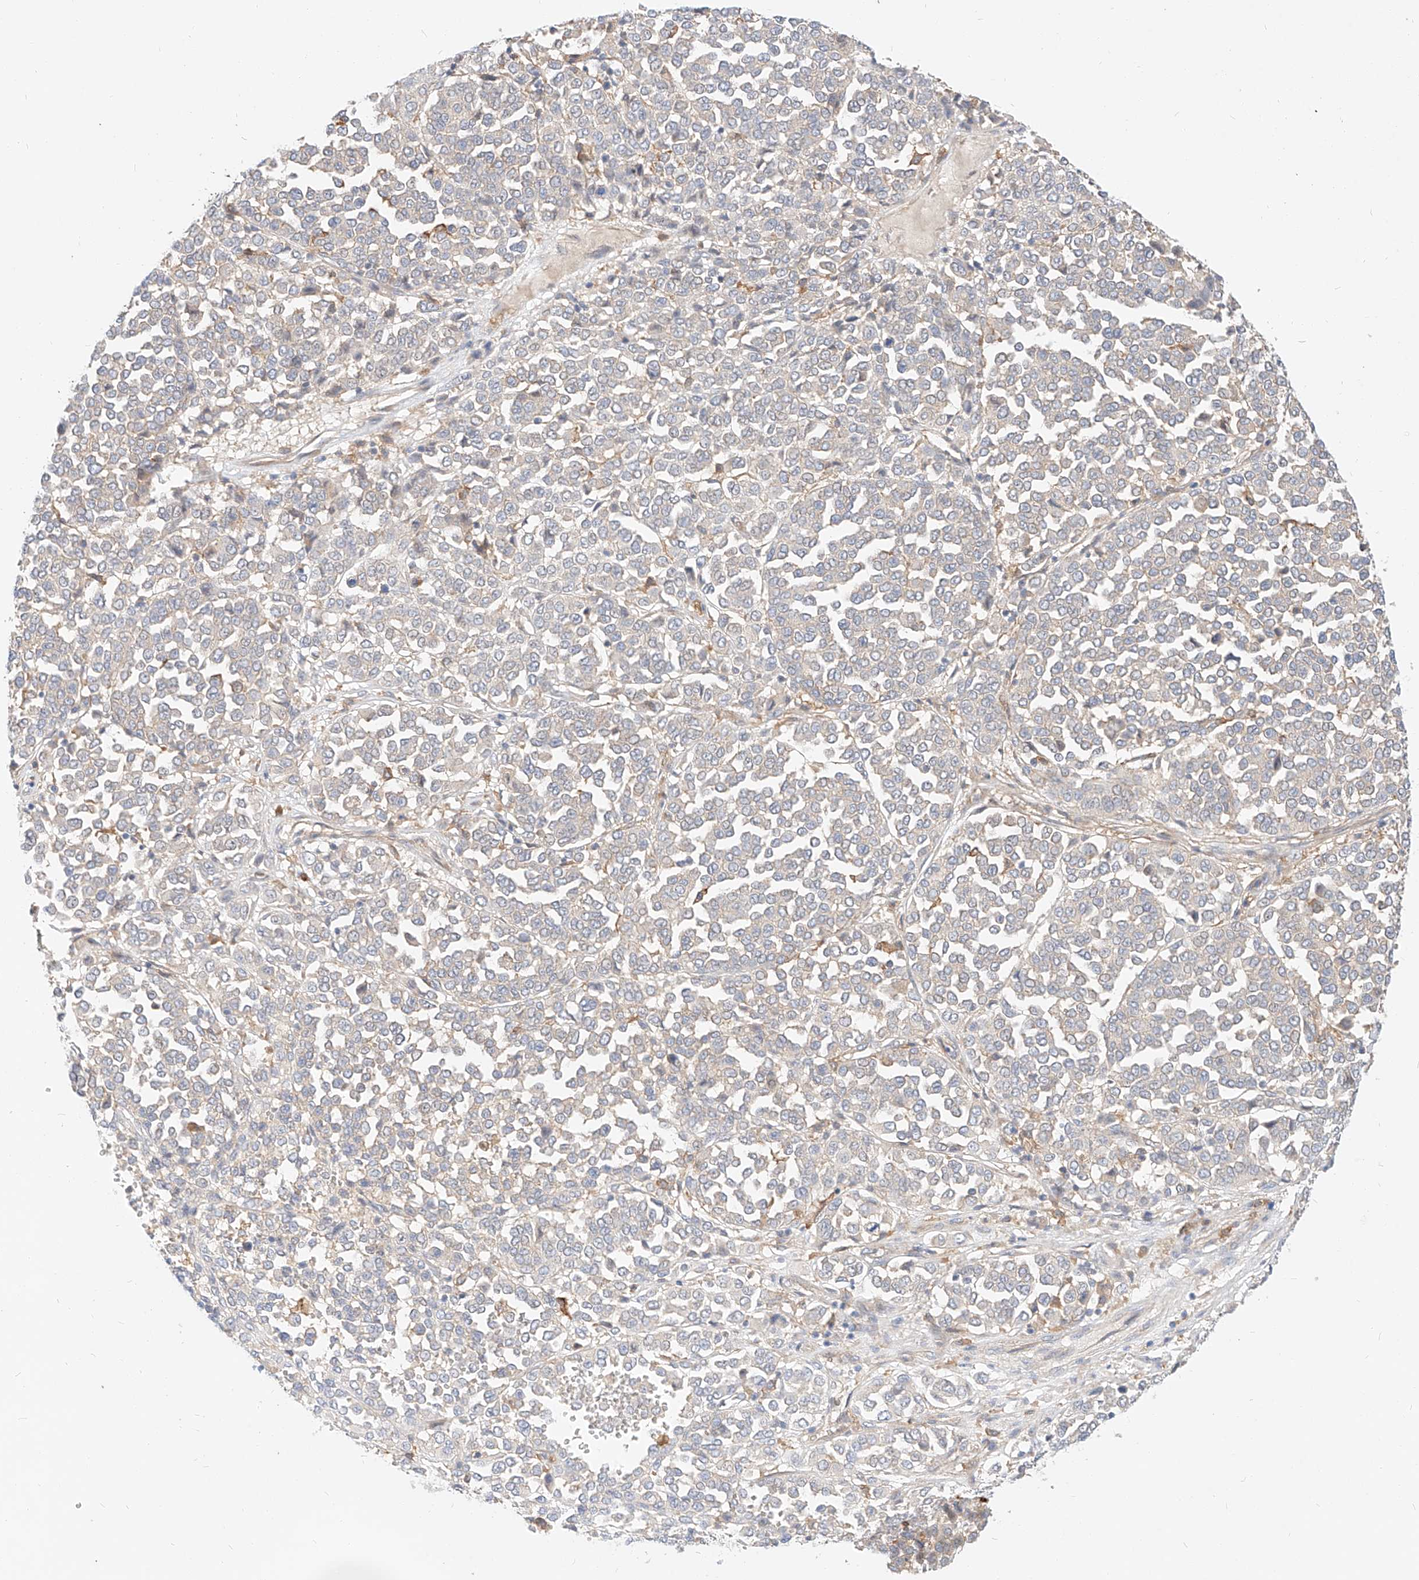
{"staining": {"intensity": "negative", "quantity": "none", "location": "none"}, "tissue": "melanoma", "cell_type": "Tumor cells", "image_type": "cancer", "snomed": [{"axis": "morphology", "description": "Malignant melanoma, Metastatic site"}, {"axis": "topography", "description": "Pancreas"}], "caption": "Immunohistochemical staining of human melanoma displays no significant staining in tumor cells.", "gene": "NFAM1", "patient": {"sex": "female", "age": 30}}